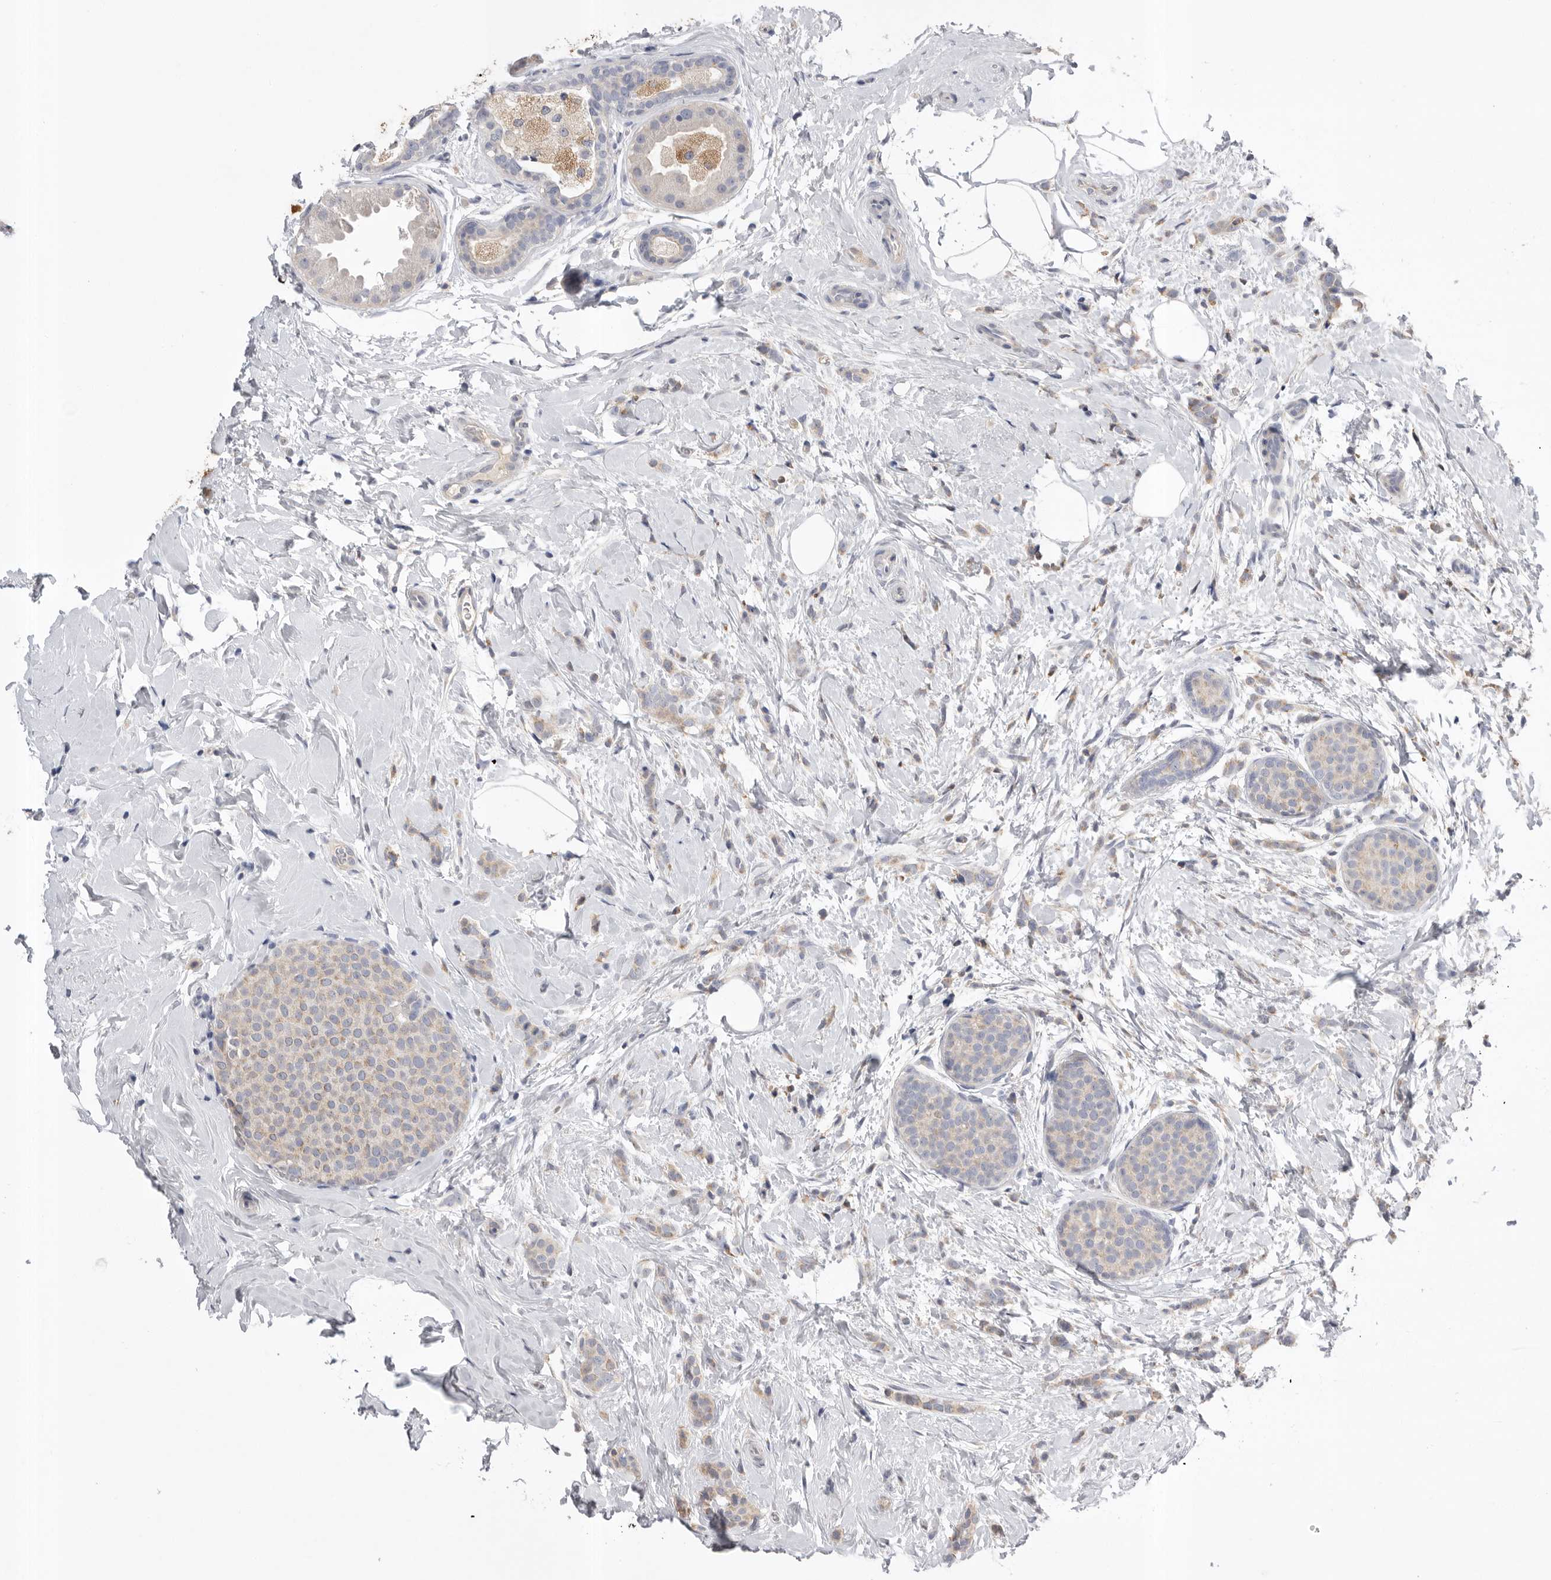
{"staining": {"intensity": "weak", "quantity": "<25%", "location": "cytoplasmic/membranous"}, "tissue": "breast cancer", "cell_type": "Tumor cells", "image_type": "cancer", "snomed": [{"axis": "morphology", "description": "Lobular carcinoma, in situ"}, {"axis": "morphology", "description": "Lobular carcinoma"}, {"axis": "topography", "description": "Breast"}], "caption": "High magnification brightfield microscopy of lobular carcinoma (breast) stained with DAB (brown) and counterstained with hematoxylin (blue): tumor cells show no significant expression.", "gene": "CCDC126", "patient": {"sex": "female", "age": 41}}